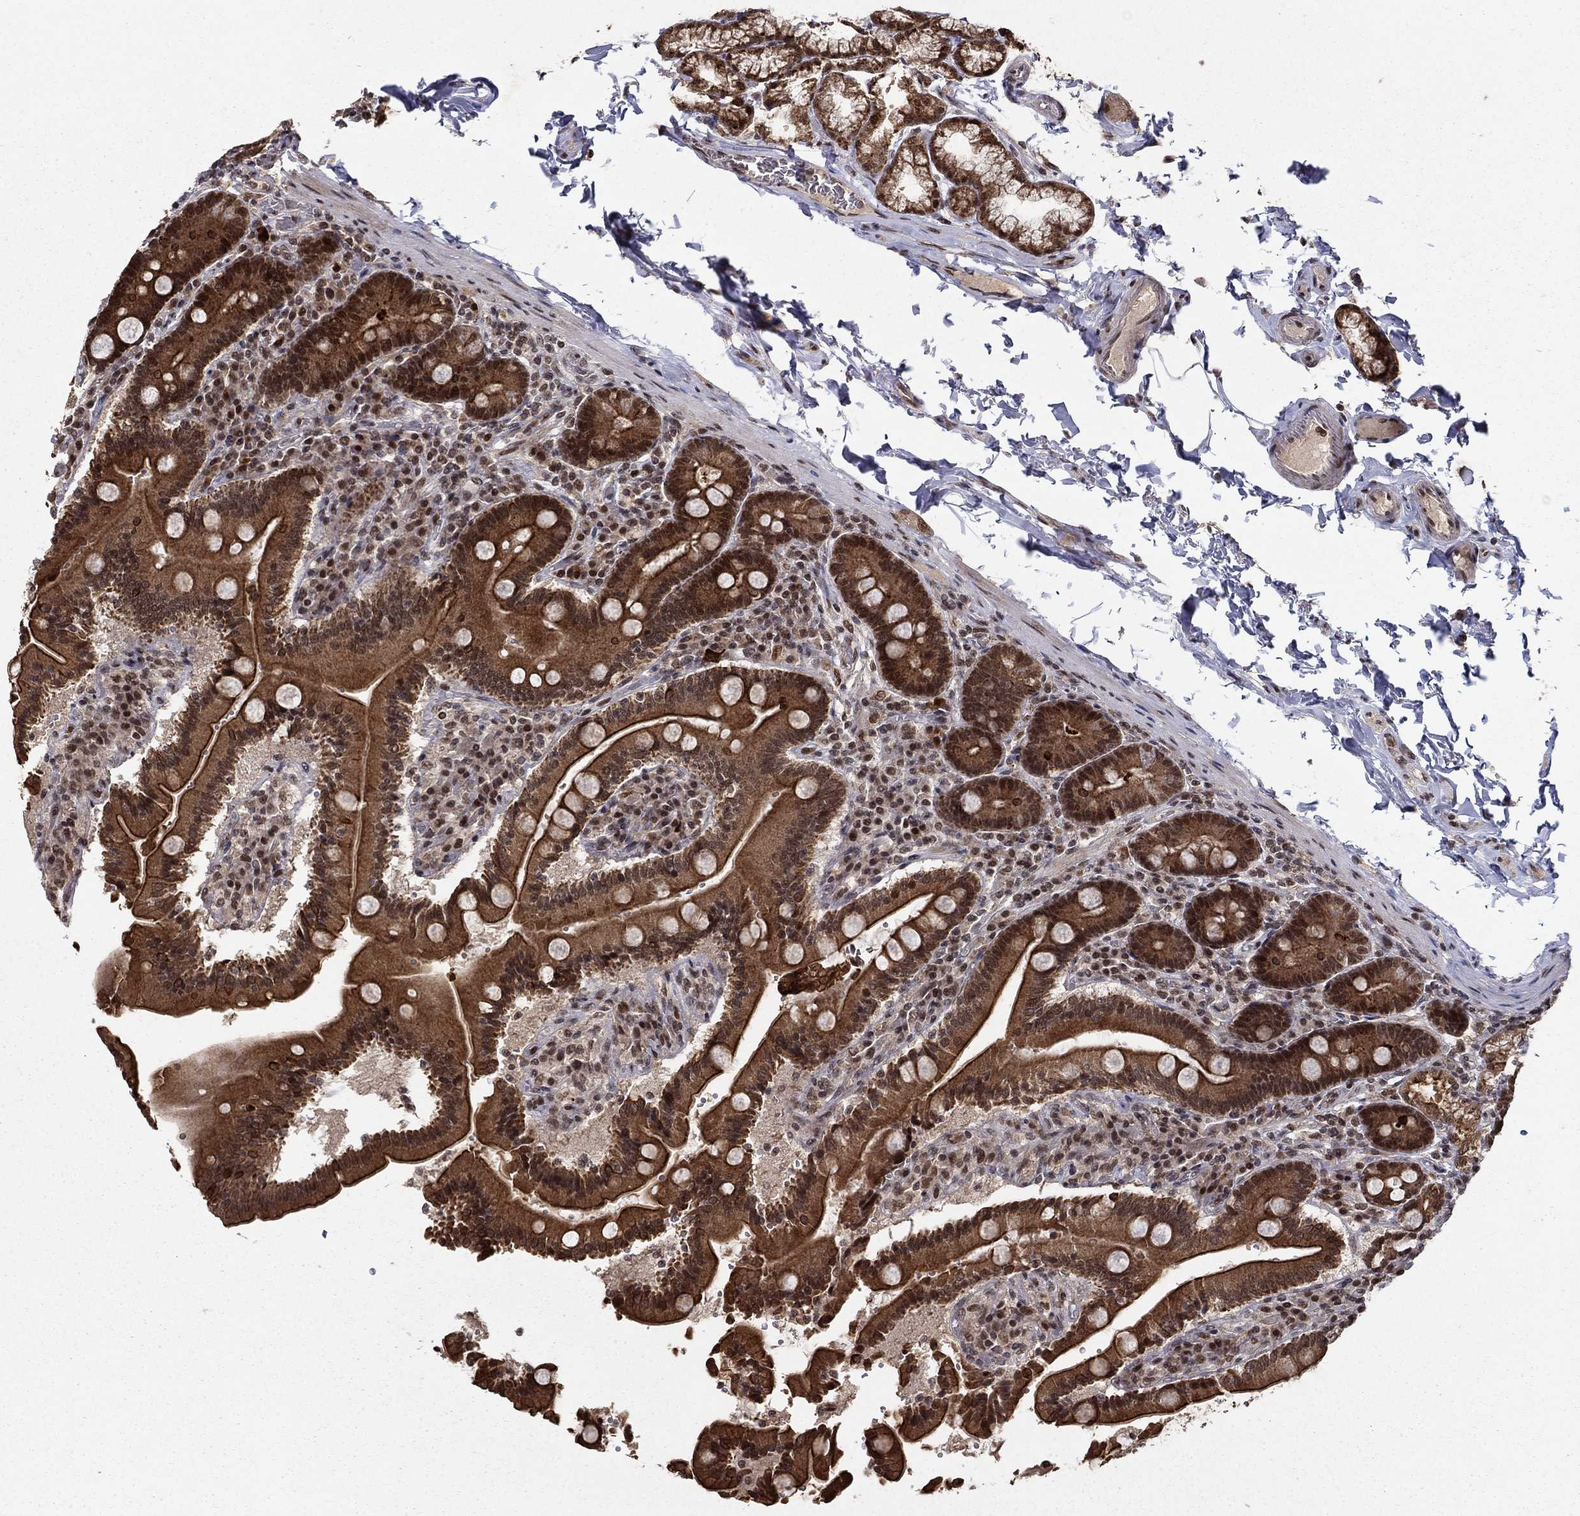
{"staining": {"intensity": "strong", "quantity": ">75%", "location": "cytoplasmic/membranous,nuclear"}, "tissue": "duodenum", "cell_type": "Glandular cells", "image_type": "normal", "snomed": [{"axis": "morphology", "description": "Normal tissue, NOS"}, {"axis": "topography", "description": "Duodenum"}], "caption": "DAB immunohistochemical staining of benign human duodenum demonstrates strong cytoplasmic/membranous,nuclear protein staining in approximately >75% of glandular cells.", "gene": "CDCA7L", "patient": {"sex": "female", "age": 62}}